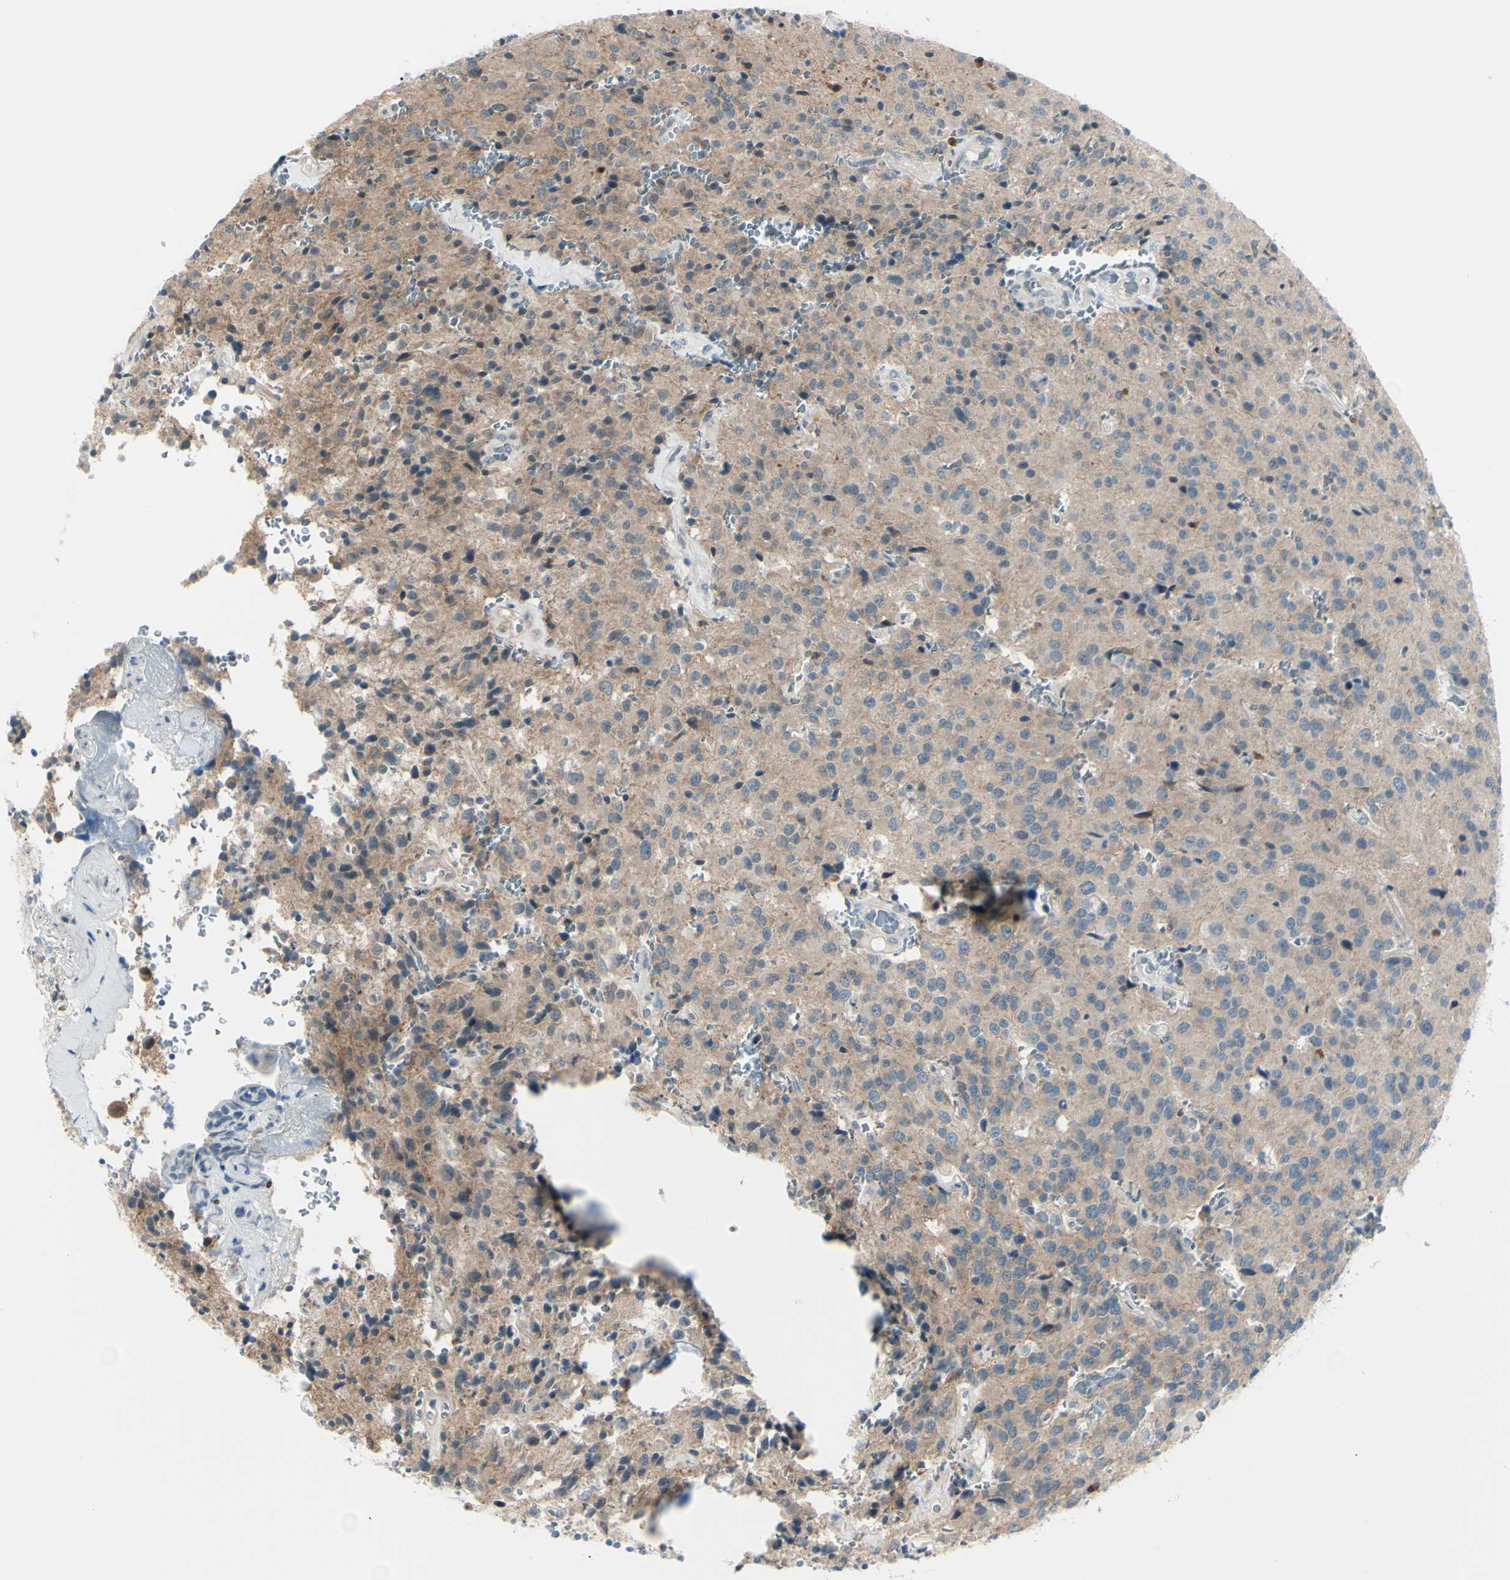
{"staining": {"intensity": "moderate", "quantity": ">75%", "location": "cytoplasmic/membranous"}, "tissue": "glioma", "cell_type": "Tumor cells", "image_type": "cancer", "snomed": [{"axis": "morphology", "description": "Glioma, malignant, Low grade"}, {"axis": "topography", "description": "Brain"}], "caption": "IHC photomicrograph of malignant low-grade glioma stained for a protein (brown), which demonstrates medium levels of moderate cytoplasmic/membranous positivity in about >75% of tumor cells.", "gene": "LRRK1", "patient": {"sex": "male", "age": 58}}